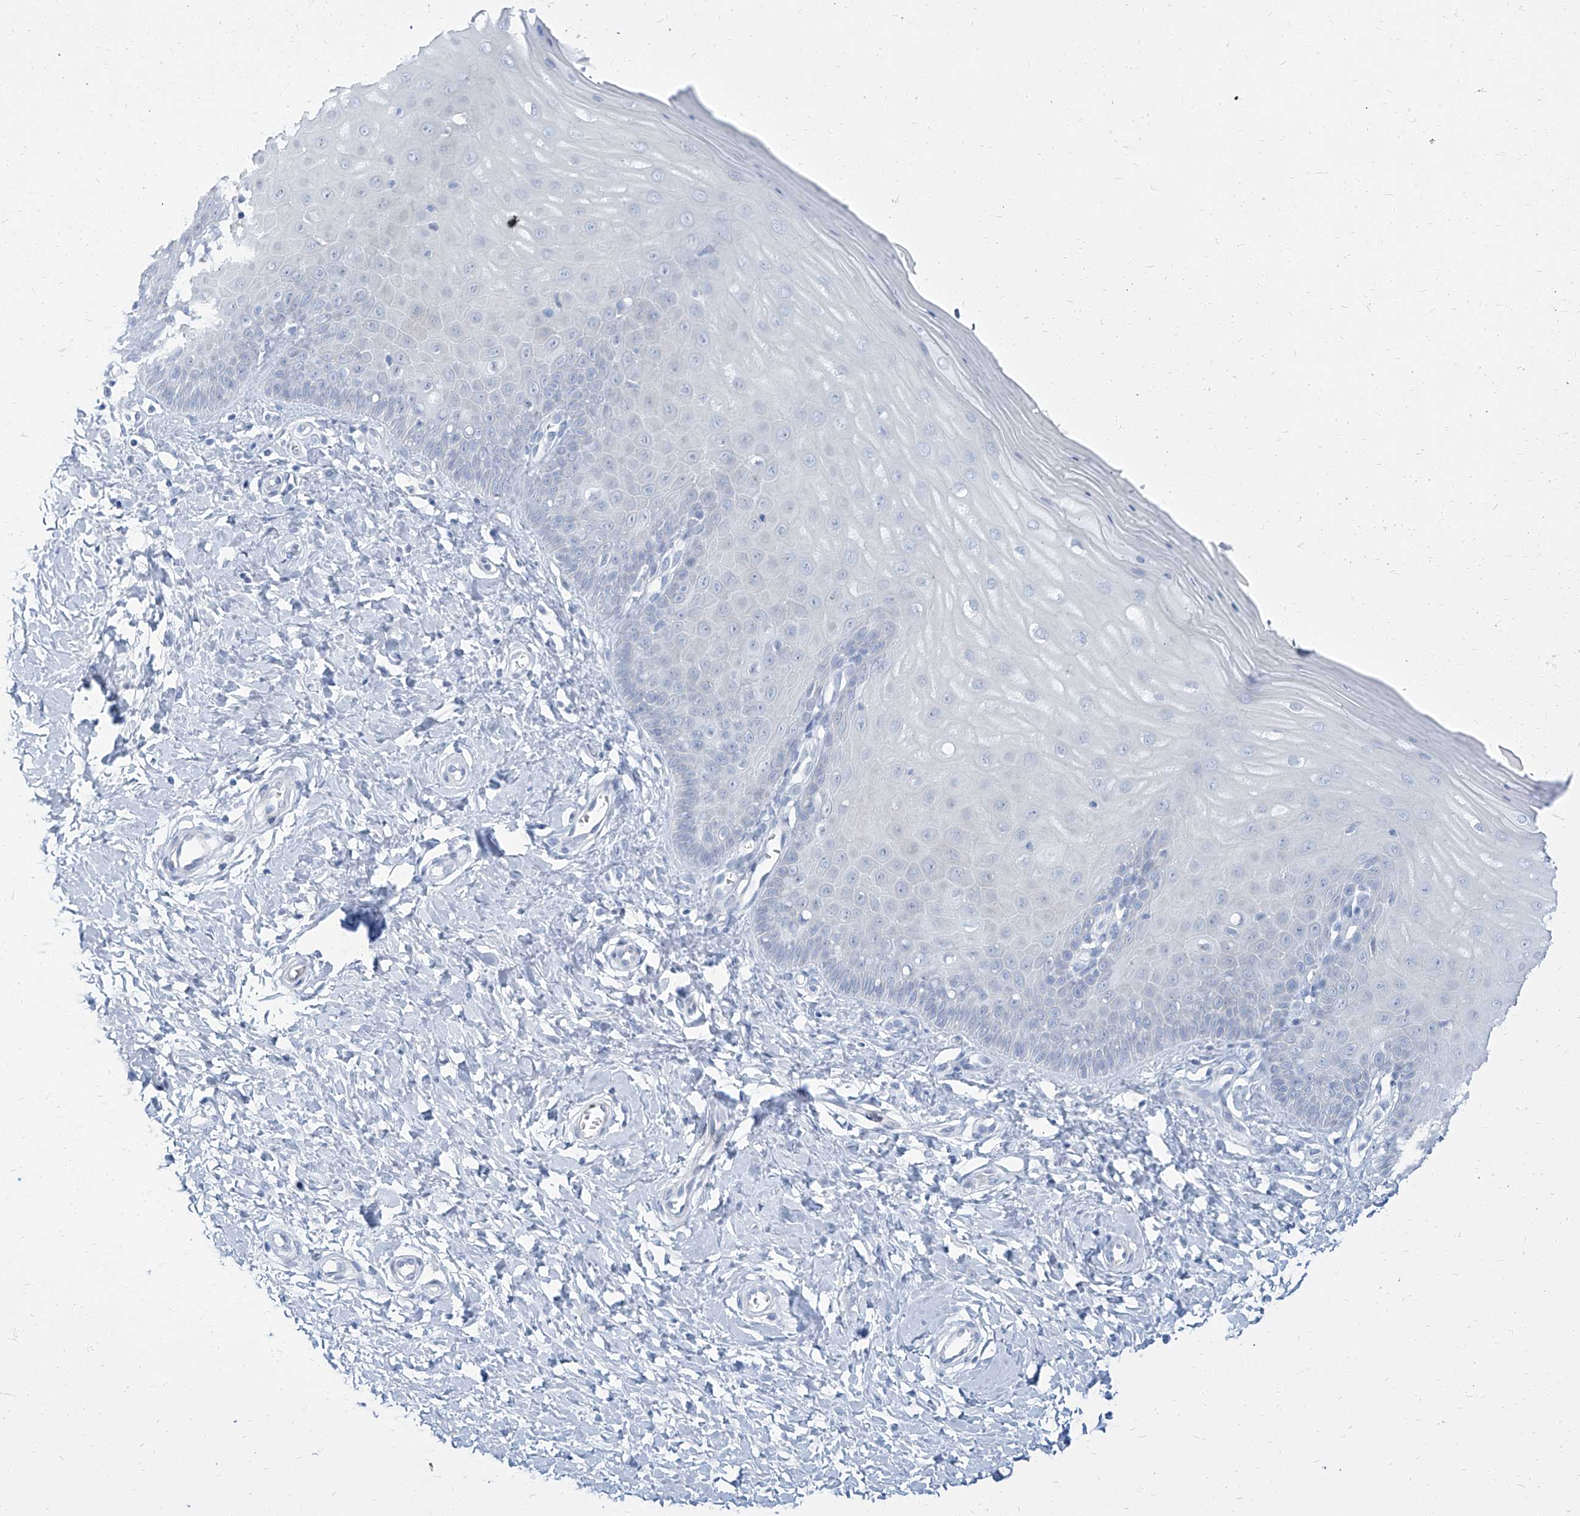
{"staining": {"intensity": "negative", "quantity": "none", "location": "none"}, "tissue": "cervix", "cell_type": "Glandular cells", "image_type": "normal", "snomed": [{"axis": "morphology", "description": "Normal tissue, NOS"}, {"axis": "topography", "description": "Cervix"}], "caption": "IHC image of benign human cervix stained for a protein (brown), which reveals no positivity in glandular cells.", "gene": "TXLNB", "patient": {"sex": "female", "age": 55}}